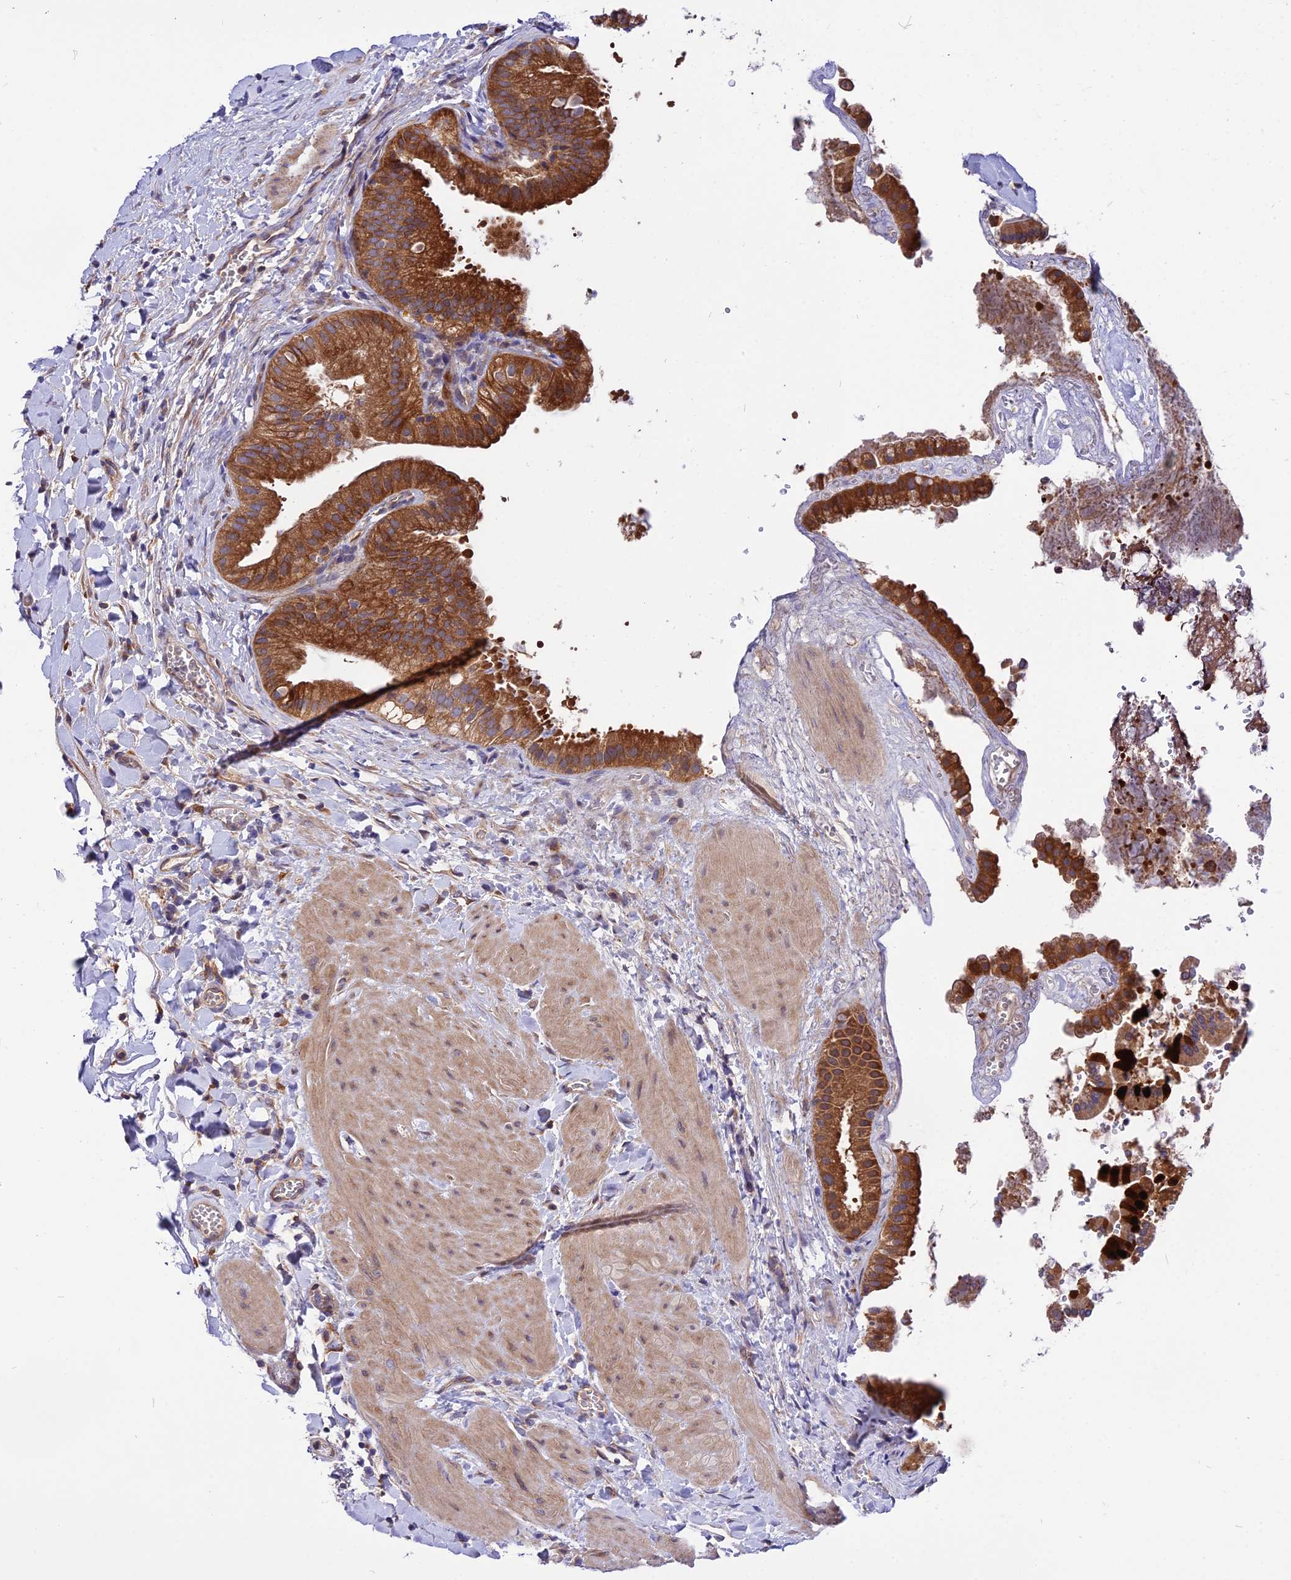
{"staining": {"intensity": "strong", "quantity": ">75%", "location": "cytoplasmic/membranous"}, "tissue": "gallbladder", "cell_type": "Glandular cells", "image_type": "normal", "snomed": [{"axis": "morphology", "description": "Normal tissue, NOS"}, {"axis": "topography", "description": "Gallbladder"}], "caption": "IHC of unremarkable gallbladder exhibits high levels of strong cytoplasmic/membranous expression in about >75% of glandular cells. (IHC, brightfield microscopy, high magnification).", "gene": "CDC37L1", "patient": {"sex": "male", "age": 55}}